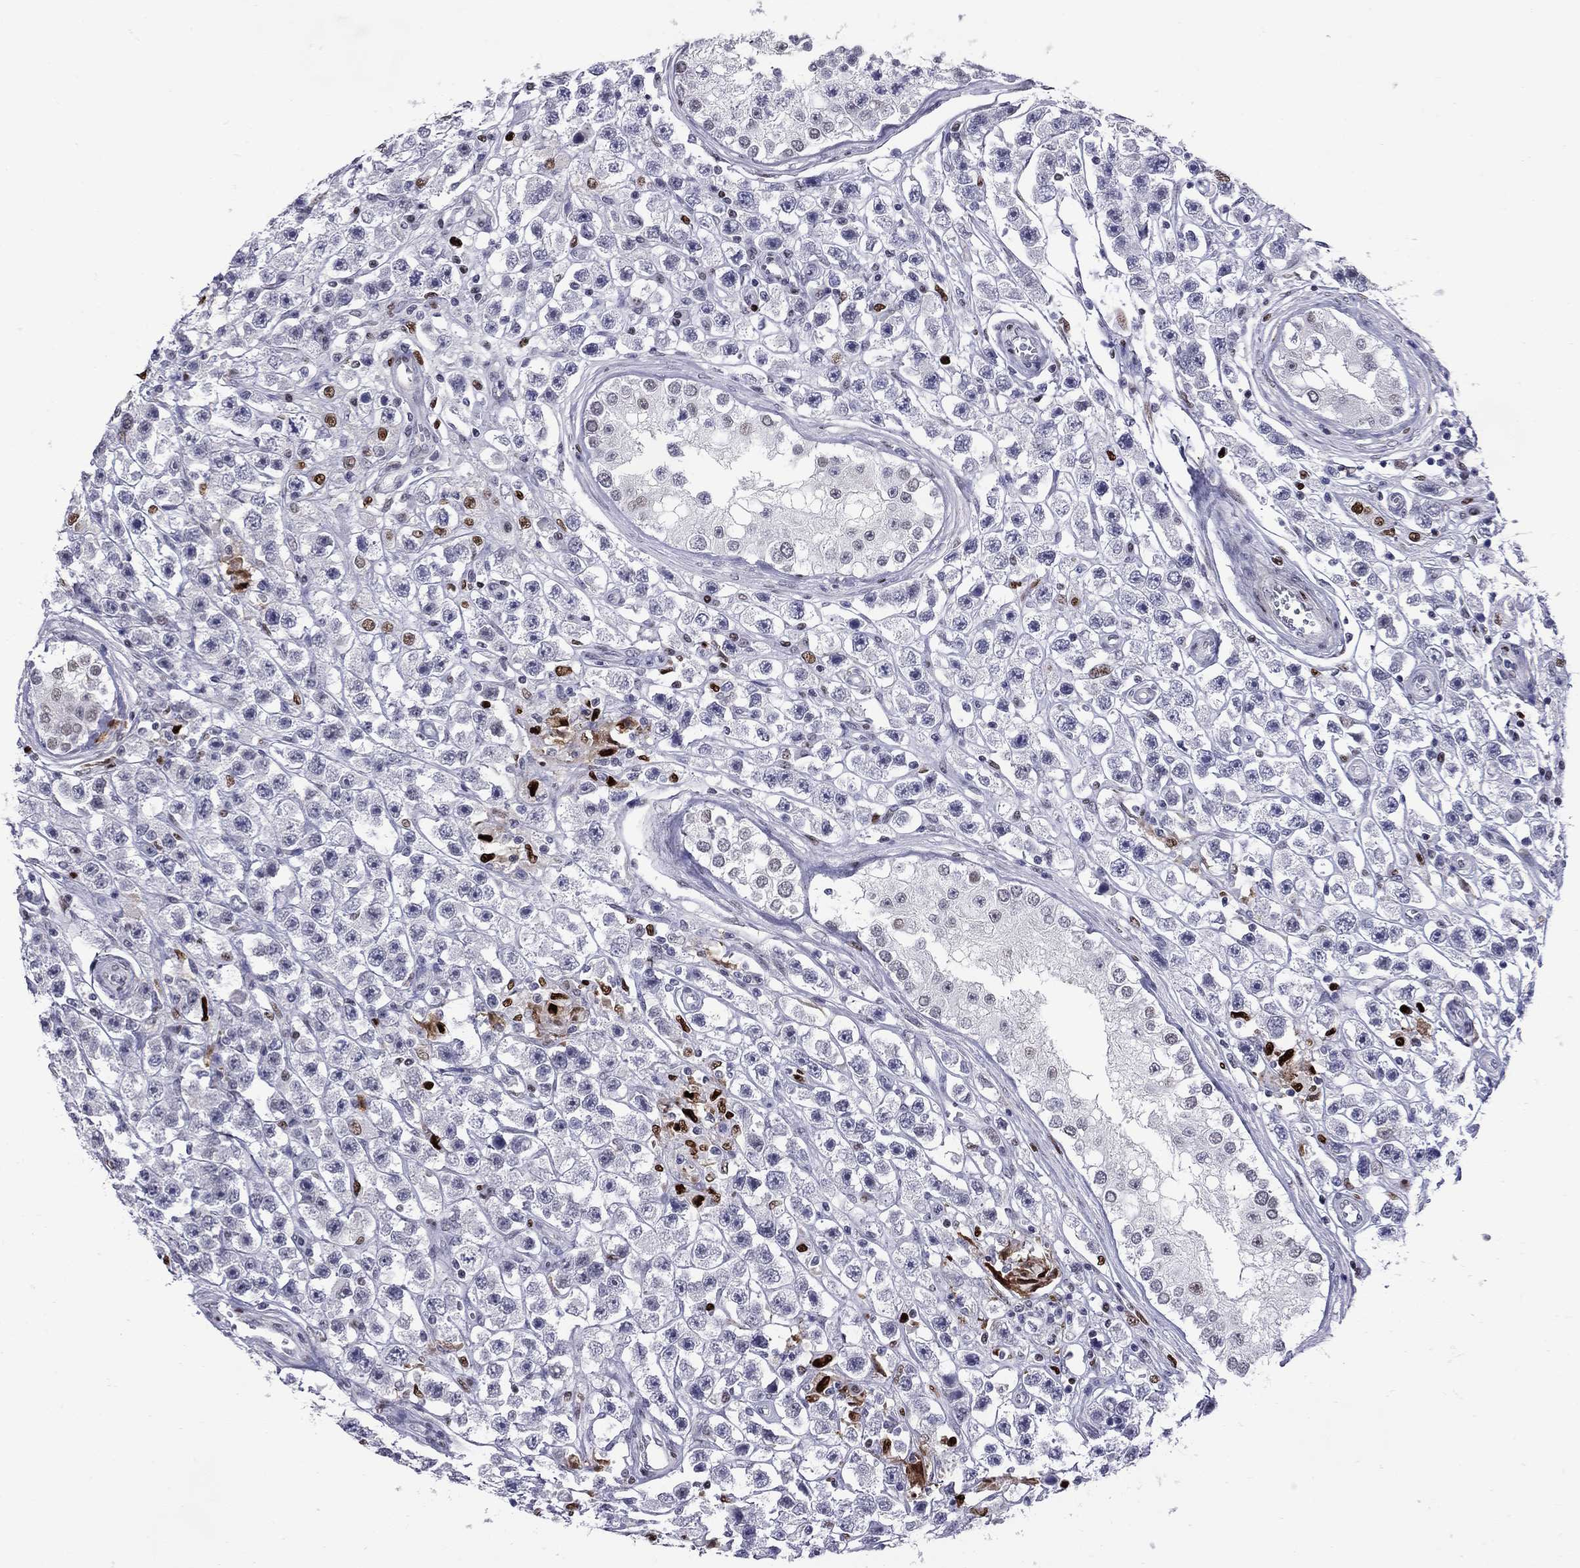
{"staining": {"intensity": "strong", "quantity": "<25%", "location": "nuclear"}, "tissue": "testis cancer", "cell_type": "Tumor cells", "image_type": "cancer", "snomed": [{"axis": "morphology", "description": "Seminoma, NOS"}, {"axis": "topography", "description": "Testis"}], "caption": "A photomicrograph of human testis seminoma stained for a protein reveals strong nuclear brown staining in tumor cells.", "gene": "PCGF3", "patient": {"sex": "male", "age": 45}}